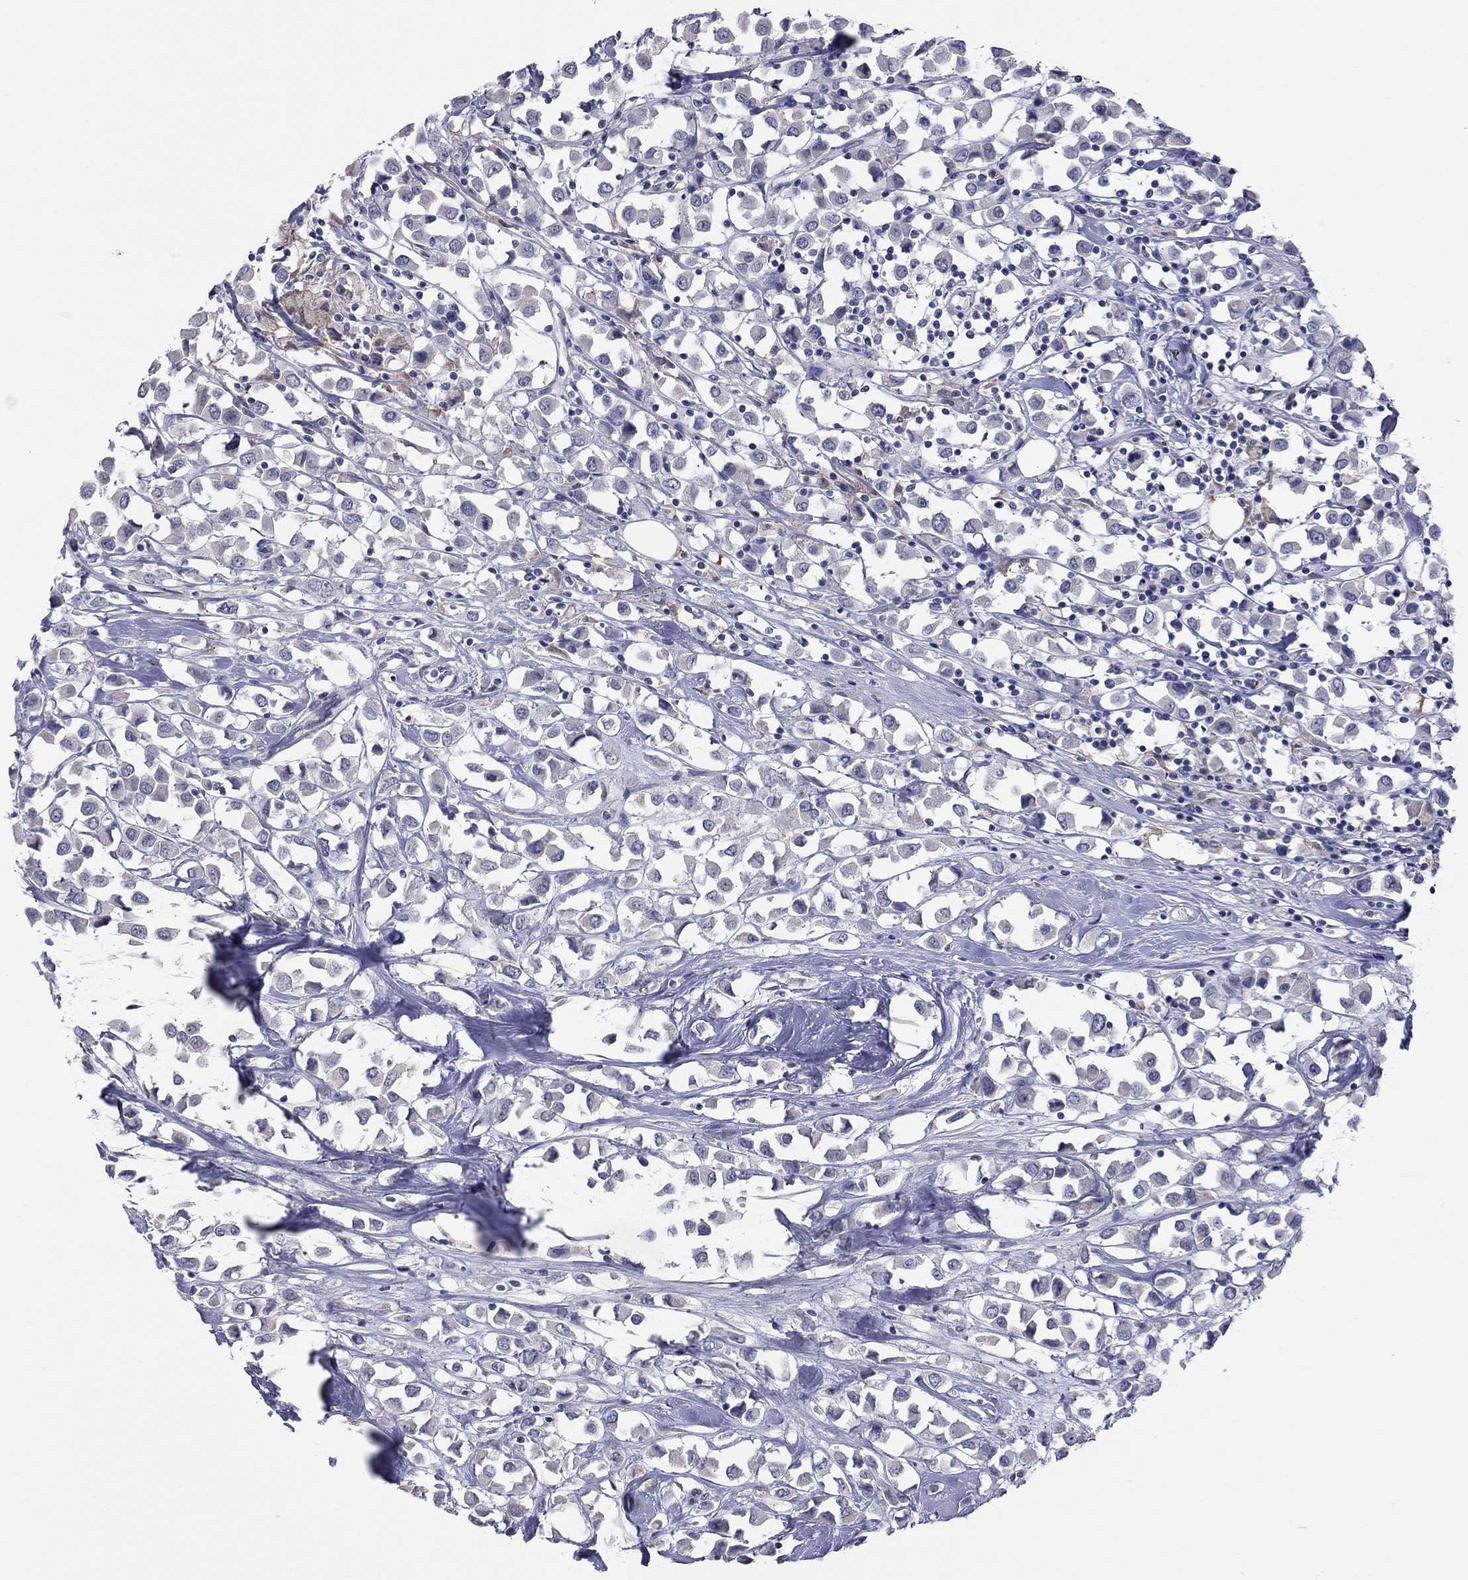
{"staining": {"intensity": "negative", "quantity": "none", "location": "none"}, "tissue": "breast cancer", "cell_type": "Tumor cells", "image_type": "cancer", "snomed": [{"axis": "morphology", "description": "Duct carcinoma"}, {"axis": "topography", "description": "Breast"}], "caption": "Tumor cells show no significant protein staining in invasive ductal carcinoma (breast).", "gene": "HYLS1", "patient": {"sex": "female", "age": 61}}